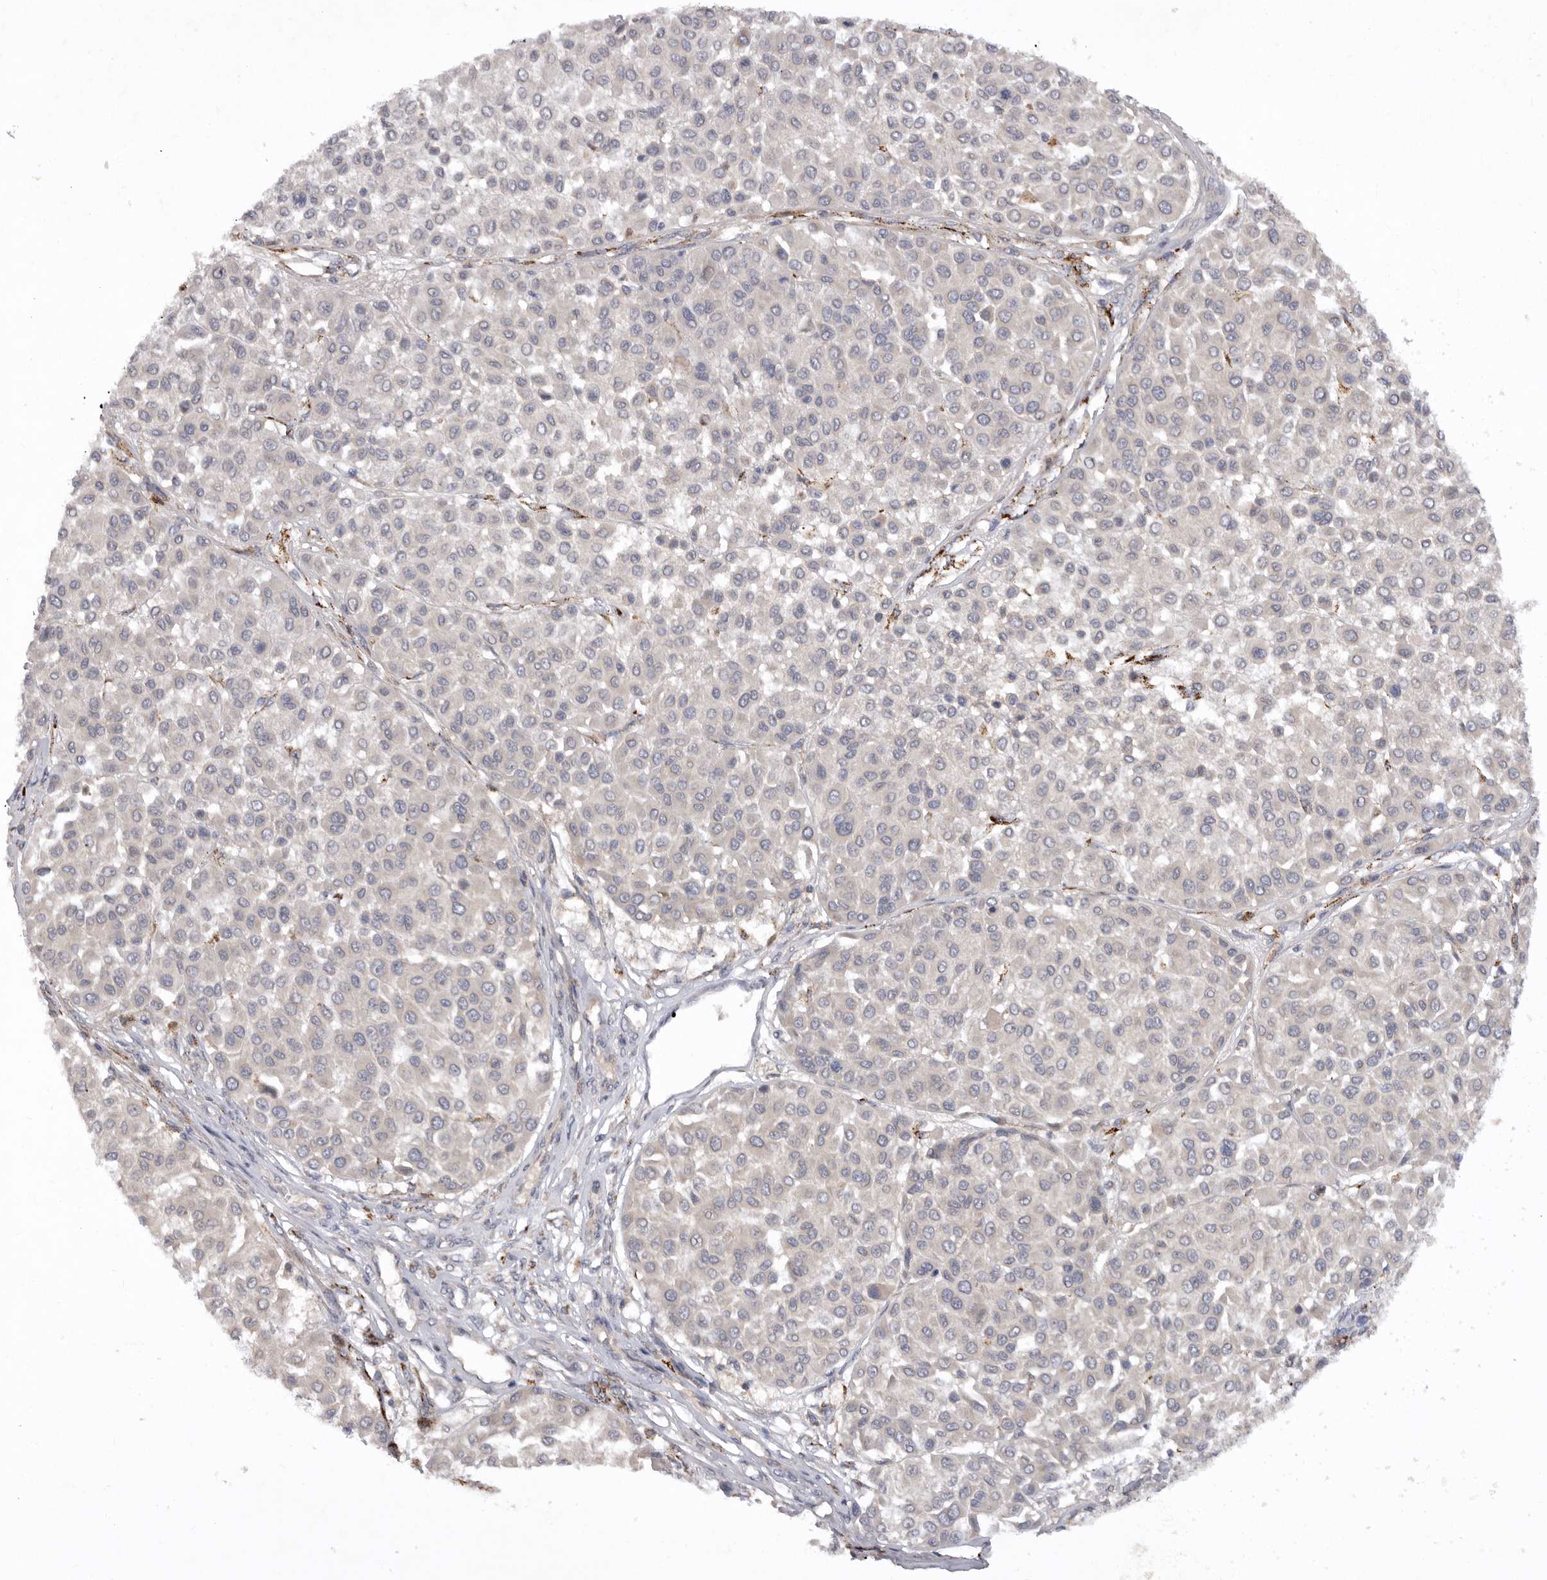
{"staining": {"intensity": "negative", "quantity": "none", "location": "none"}, "tissue": "melanoma", "cell_type": "Tumor cells", "image_type": "cancer", "snomed": [{"axis": "morphology", "description": "Malignant melanoma, Metastatic site"}, {"axis": "topography", "description": "Soft tissue"}], "caption": "Immunohistochemistry (IHC) histopathology image of neoplastic tissue: malignant melanoma (metastatic site) stained with DAB exhibits no significant protein positivity in tumor cells.", "gene": "DHDDS", "patient": {"sex": "male", "age": 41}}